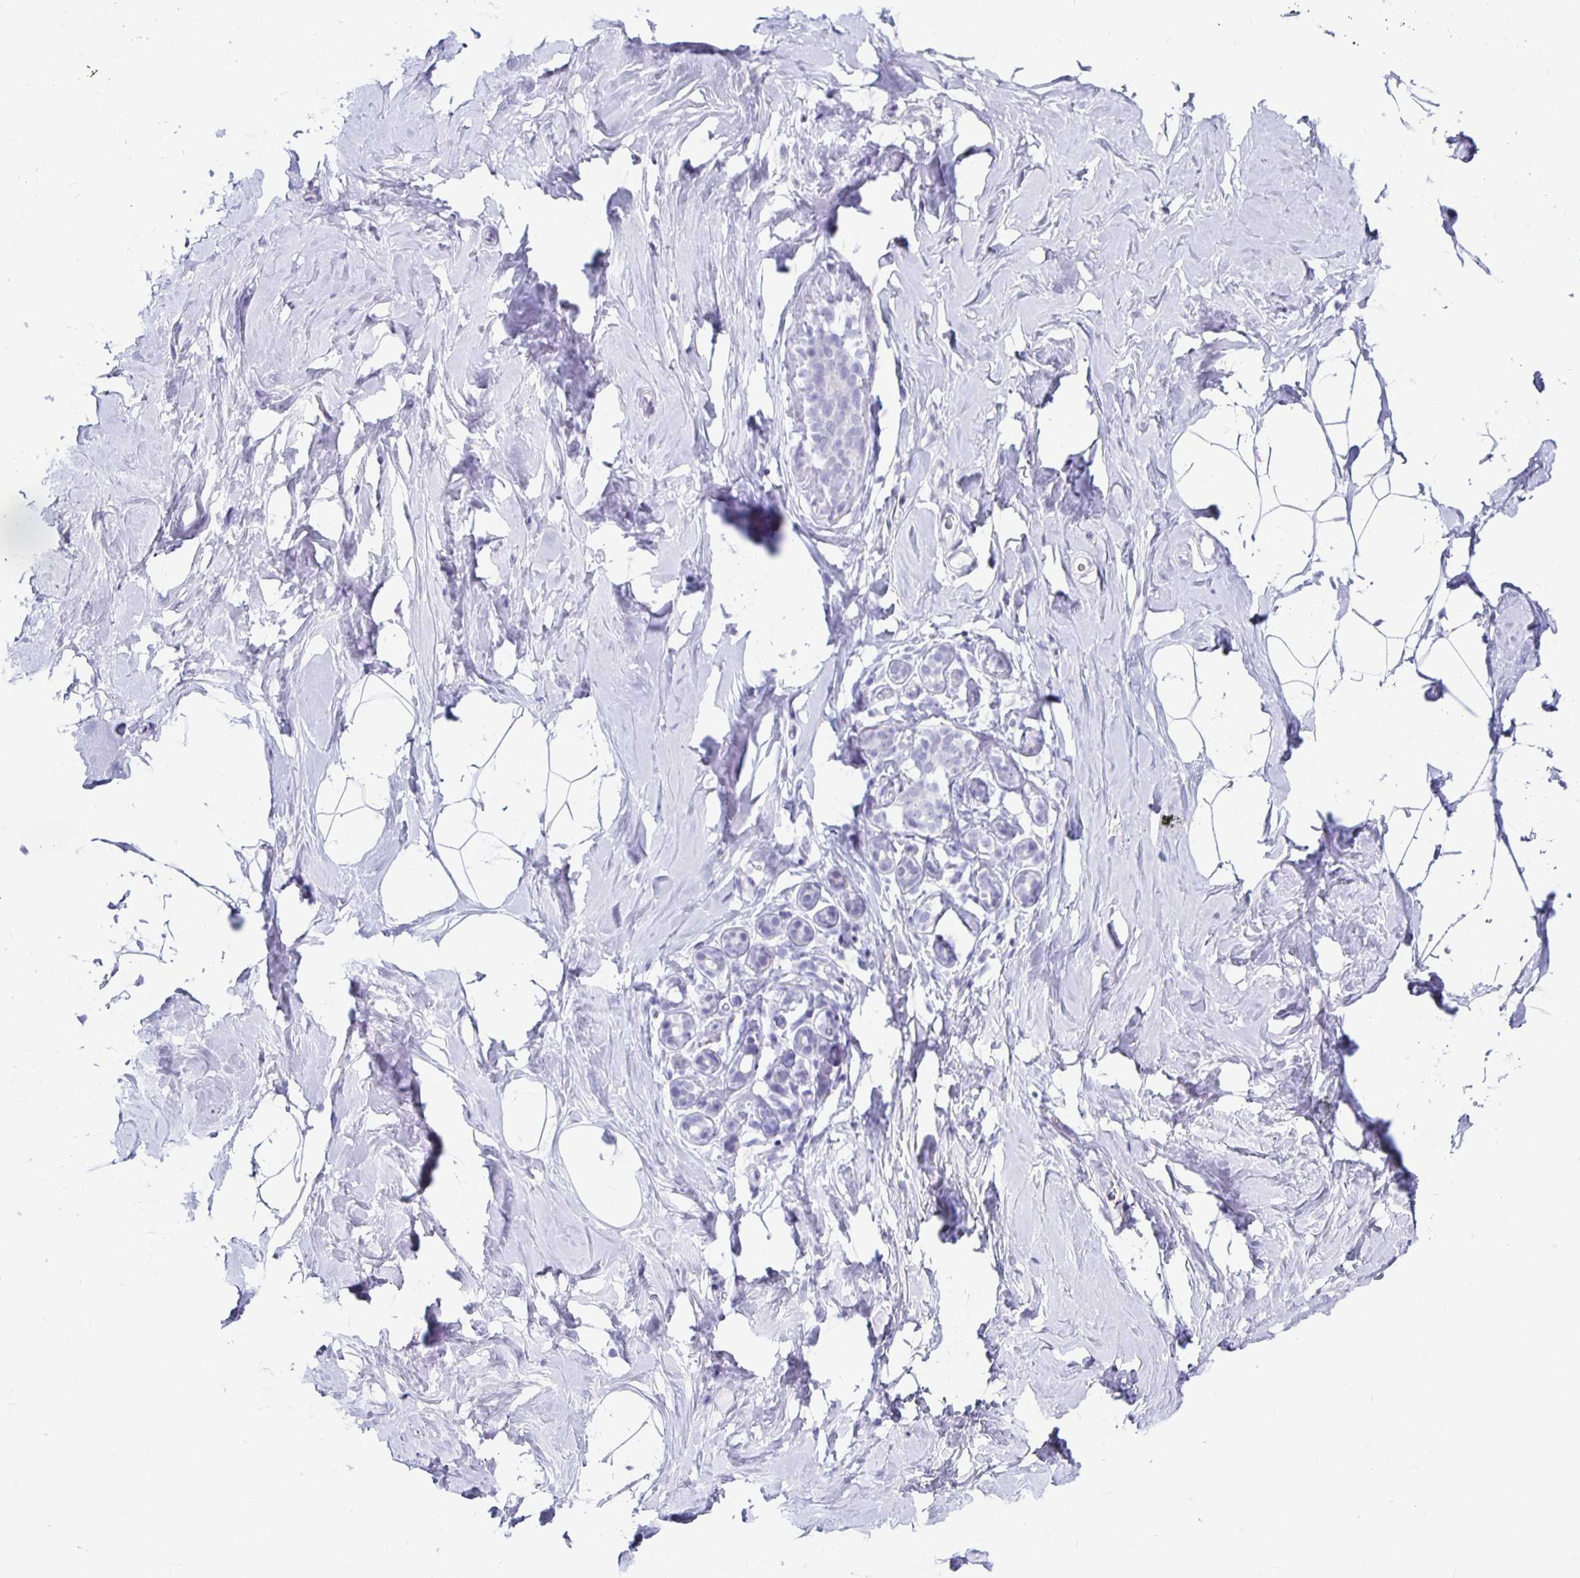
{"staining": {"intensity": "negative", "quantity": "none", "location": "none"}, "tissue": "breast", "cell_type": "Adipocytes", "image_type": "normal", "snomed": [{"axis": "morphology", "description": "Normal tissue, NOS"}, {"axis": "topography", "description": "Breast"}], "caption": "The histopathology image displays no significant expression in adipocytes of breast. (Stains: DAB (3,3'-diaminobenzidine) immunohistochemistry with hematoxylin counter stain, Microscopy: brightfield microscopy at high magnification).", "gene": "KCNQ2", "patient": {"sex": "female", "age": 32}}